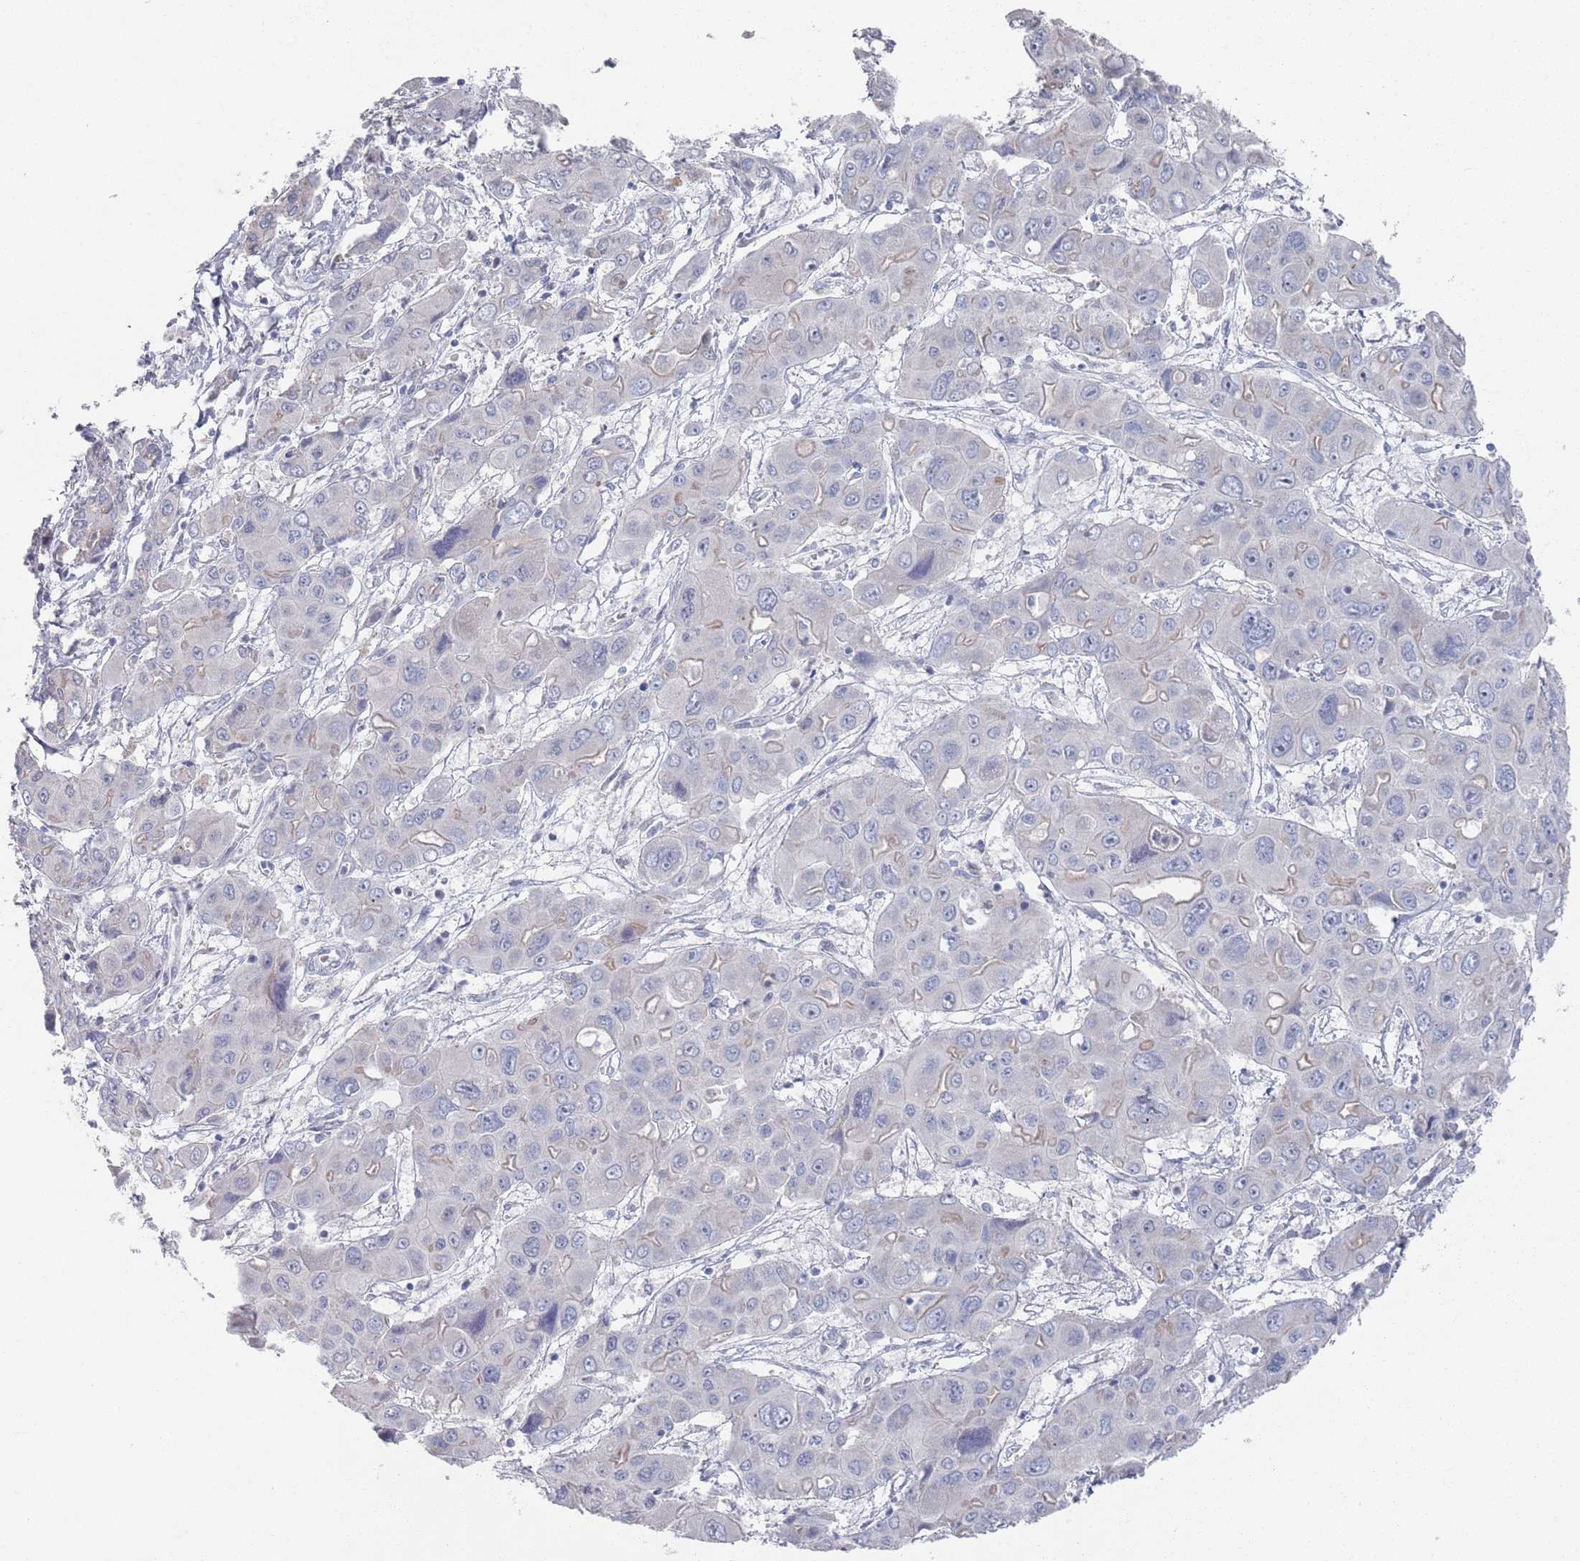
{"staining": {"intensity": "negative", "quantity": "none", "location": "none"}, "tissue": "liver cancer", "cell_type": "Tumor cells", "image_type": "cancer", "snomed": [{"axis": "morphology", "description": "Cholangiocarcinoma"}, {"axis": "topography", "description": "Liver"}], "caption": "Immunohistochemistry (IHC) of liver cholangiocarcinoma exhibits no staining in tumor cells.", "gene": "PROM2", "patient": {"sex": "male", "age": 67}}